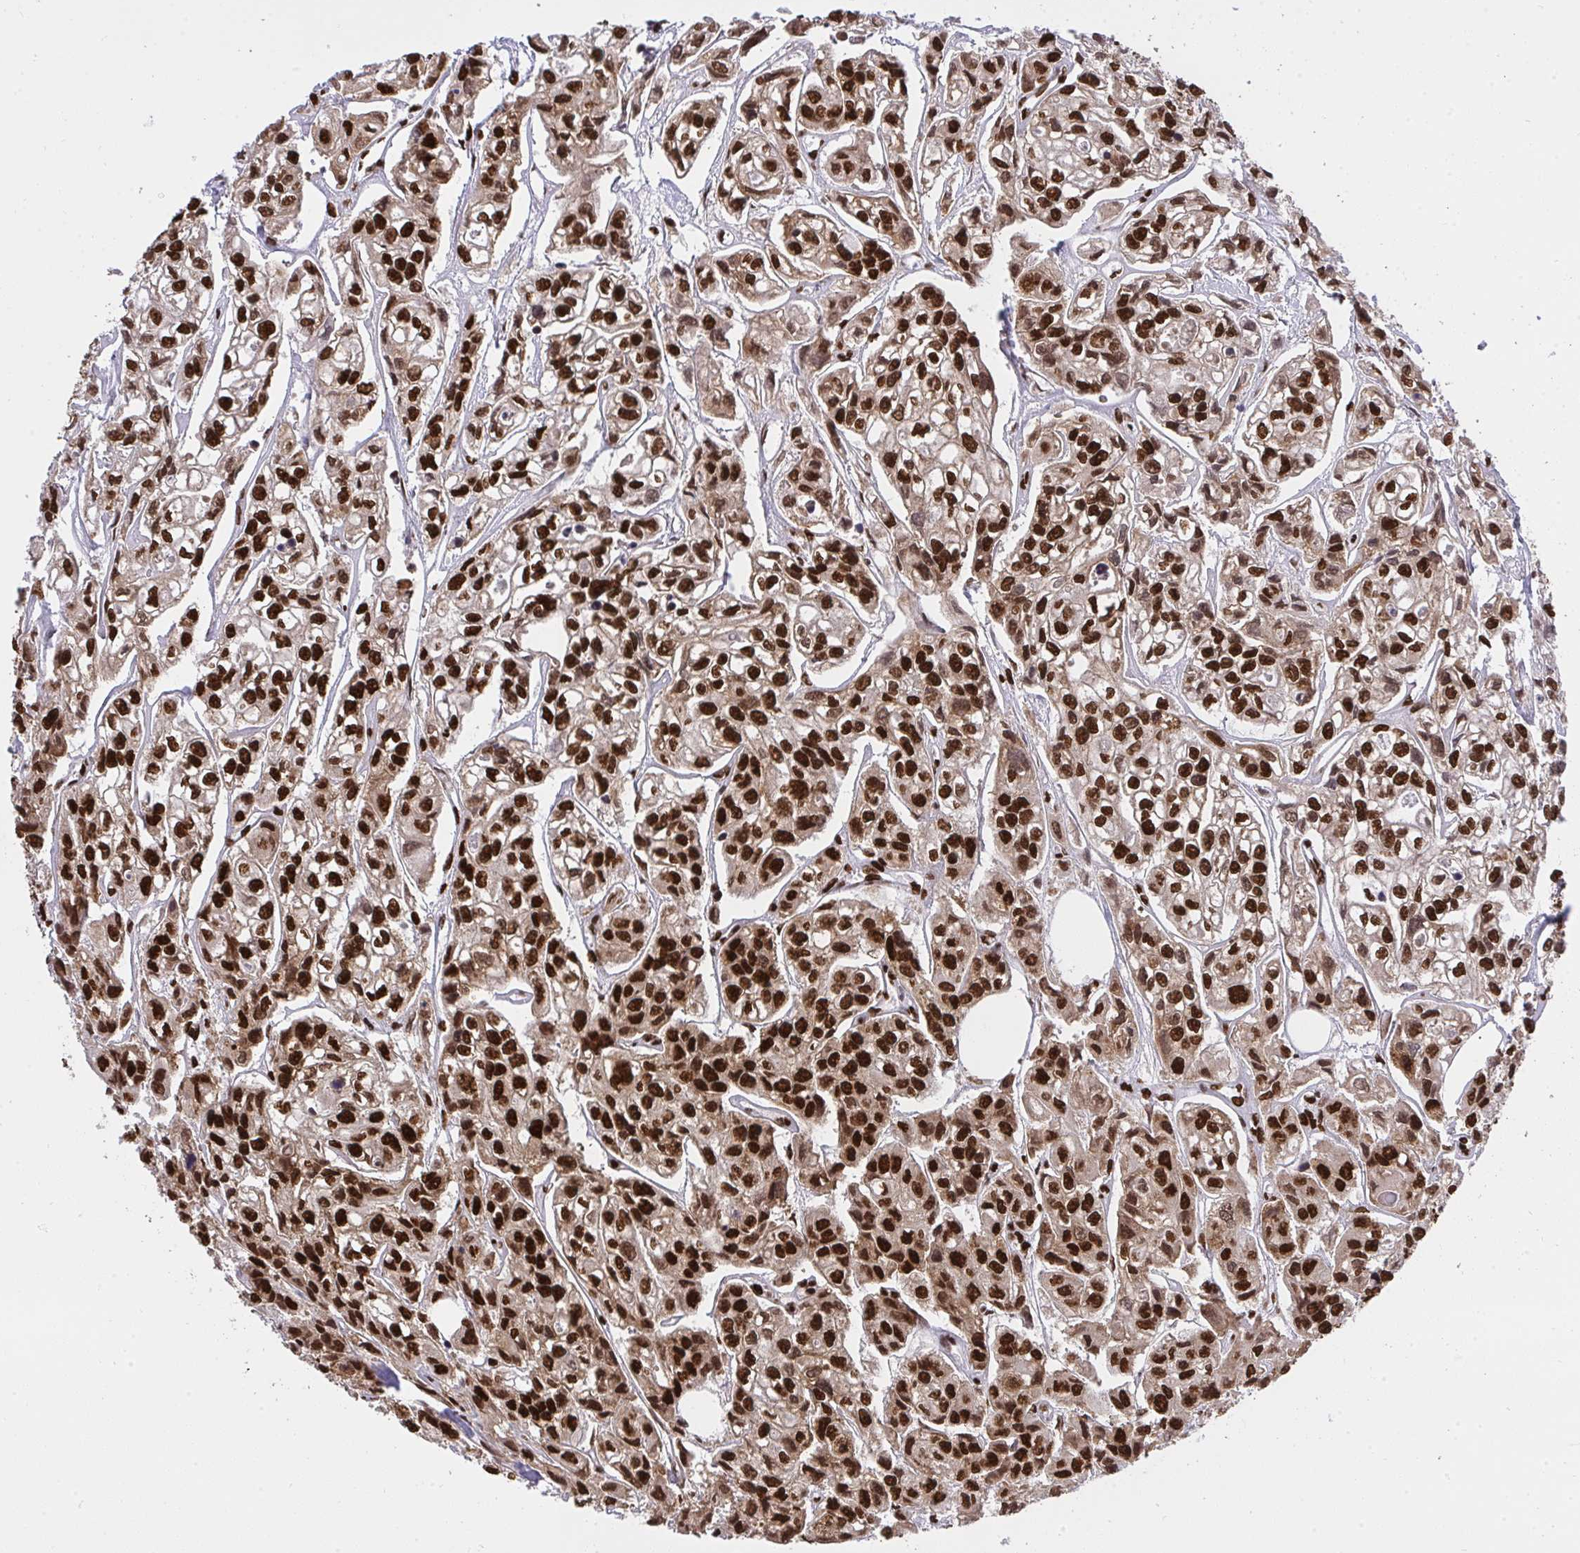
{"staining": {"intensity": "strong", "quantity": ">75%", "location": "nuclear"}, "tissue": "urothelial cancer", "cell_type": "Tumor cells", "image_type": "cancer", "snomed": [{"axis": "morphology", "description": "Urothelial carcinoma, High grade"}, {"axis": "topography", "description": "Urinary bladder"}], "caption": "High-power microscopy captured an immunohistochemistry photomicrograph of high-grade urothelial carcinoma, revealing strong nuclear positivity in about >75% of tumor cells.", "gene": "HNRNPL", "patient": {"sex": "male", "age": 67}}